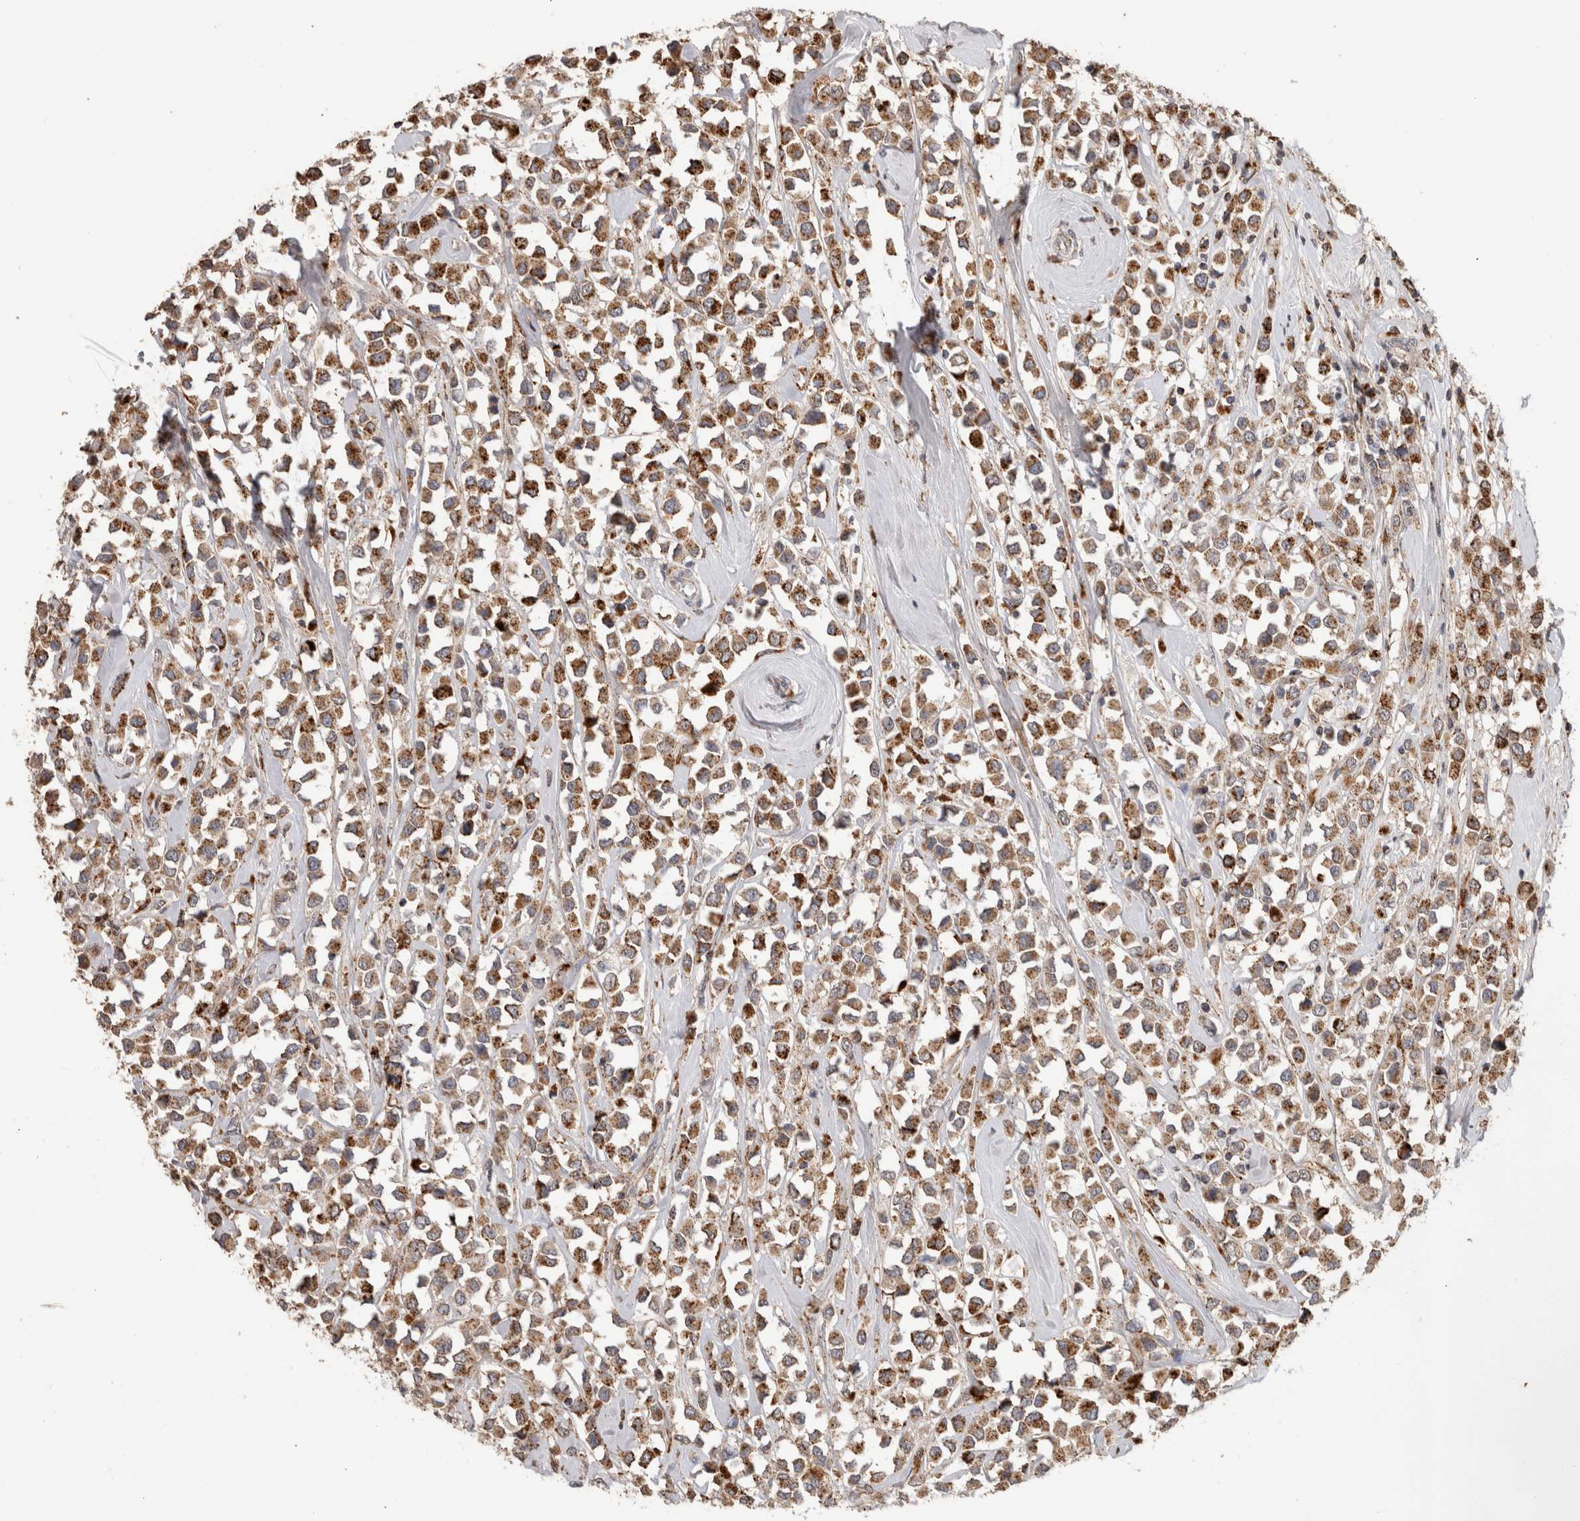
{"staining": {"intensity": "strong", "quantity": ">75%", "location": "cytoplasmic/membranous"}, "tissue": "breast cancer", "cell_type": "Tumor cells", "image_type": "cancer", "snomed": [{"axis": "morphology", "description": "Duct carcinoma"}, {"axis": "topography", "description": "Breast"}], "caption": "About >75% of tumor cells in human breast cancer display strong cytoplasmic/membranous protein staining as visualized by brown immunohistochemical staining.", "gene": "ARSA", "patient": {"sex": "female", "age": 61}}